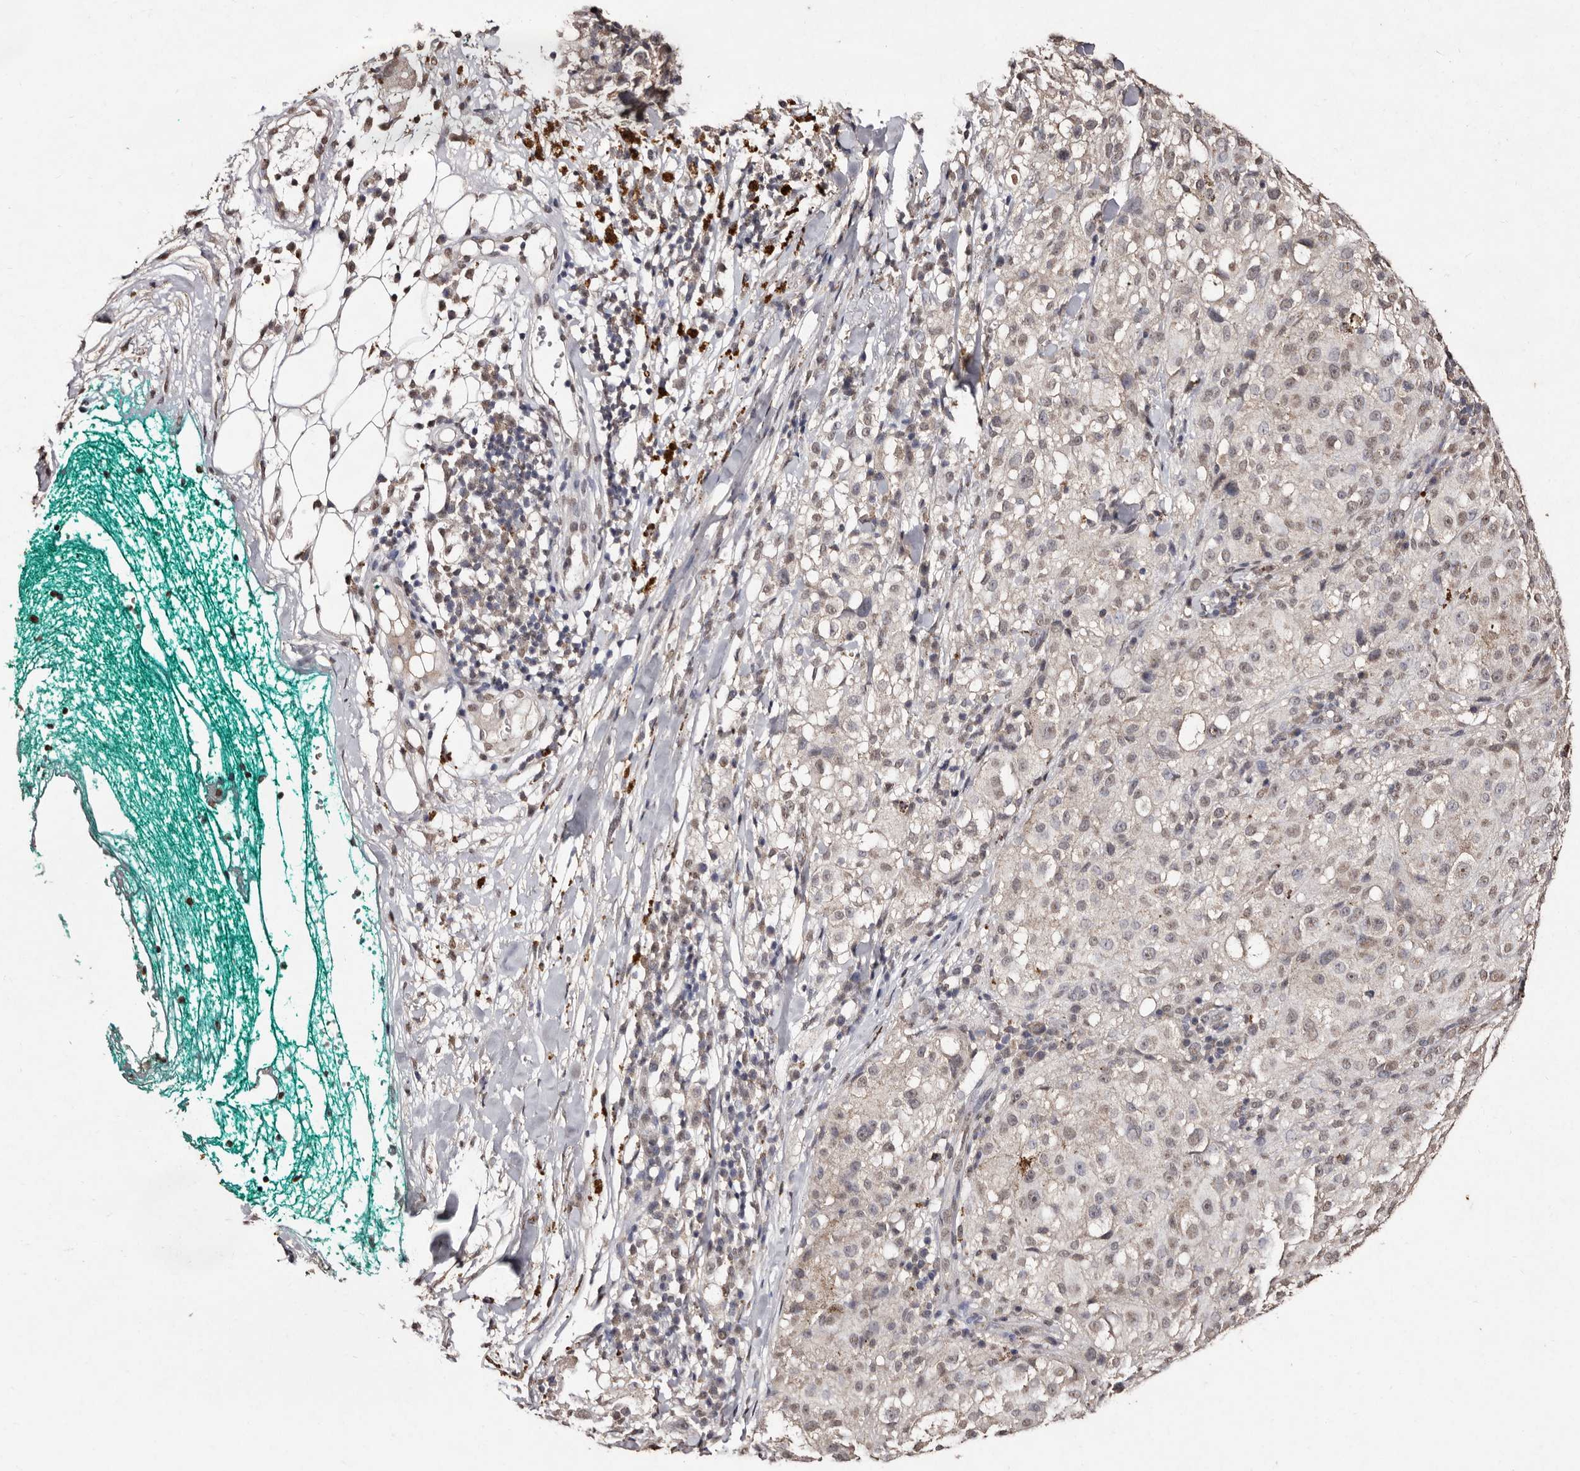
{"staining": {"intensity": "weak", "quantity": "25%-75%", "location": "nuclear"}, "tissue": "melanoma", "cell_type": "Tumor cells", "image_type": "cancer", "snomed": [{"axis": "morphology", "description": "Necrosis, NOS"}, {"axis": "morphology", "description": "Malignant melanoma, NOS"}, {"axis": "topography", "description": "Skin"}], "caption": "A photomicrograph showing weak nuclear positivity in approximately 25%-75% of tumor cells in melanoma, as visualized by brown immunohistochemical staining.", "gene": "ERBB4", "patient": {"sex": "female", "age": 87}}